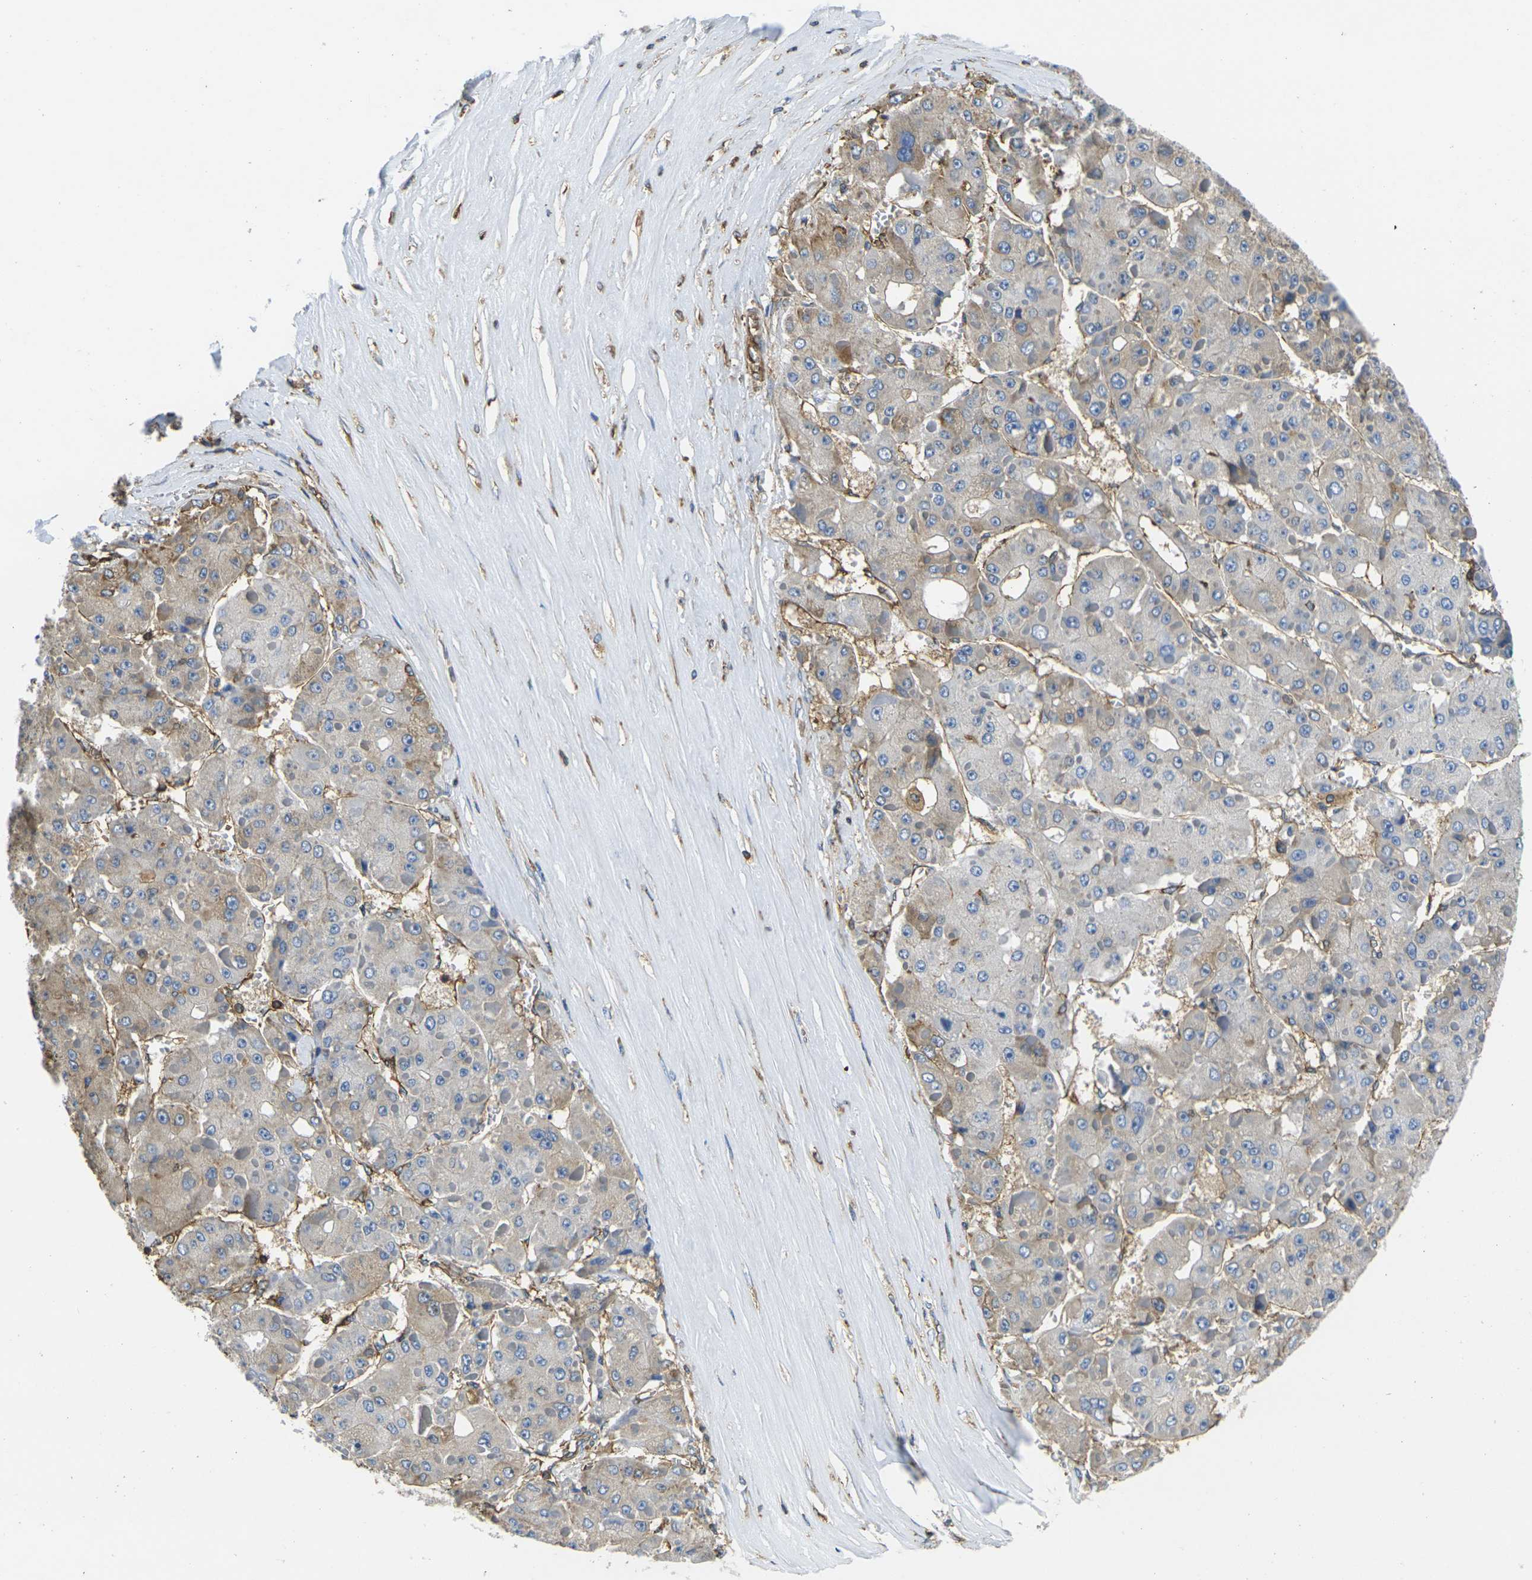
{"staining": {"intensity": "weak", "quantity": "25%-75%", "location": "cytoplasmic/membranous"}, "tissue": "liver cancer", "cell_type": "Tumor cells", "image_type": "cancer", "snomed": [{"axis": "morphology", "description": "Carcinoma, Hepatocellular, NOS"}, {"axis": "topography", "description": "Liver"}], "caption": "Immunohistochemical staining of hepatocellular carcinoma (liver) reveals weak cytoplasmic/membranous protein expression in approximately 25%-75% of tumor cells. Nuclei are stained in blue.", "gene": "FAM110D", "patient": {"sex": "female", "age": 73}}